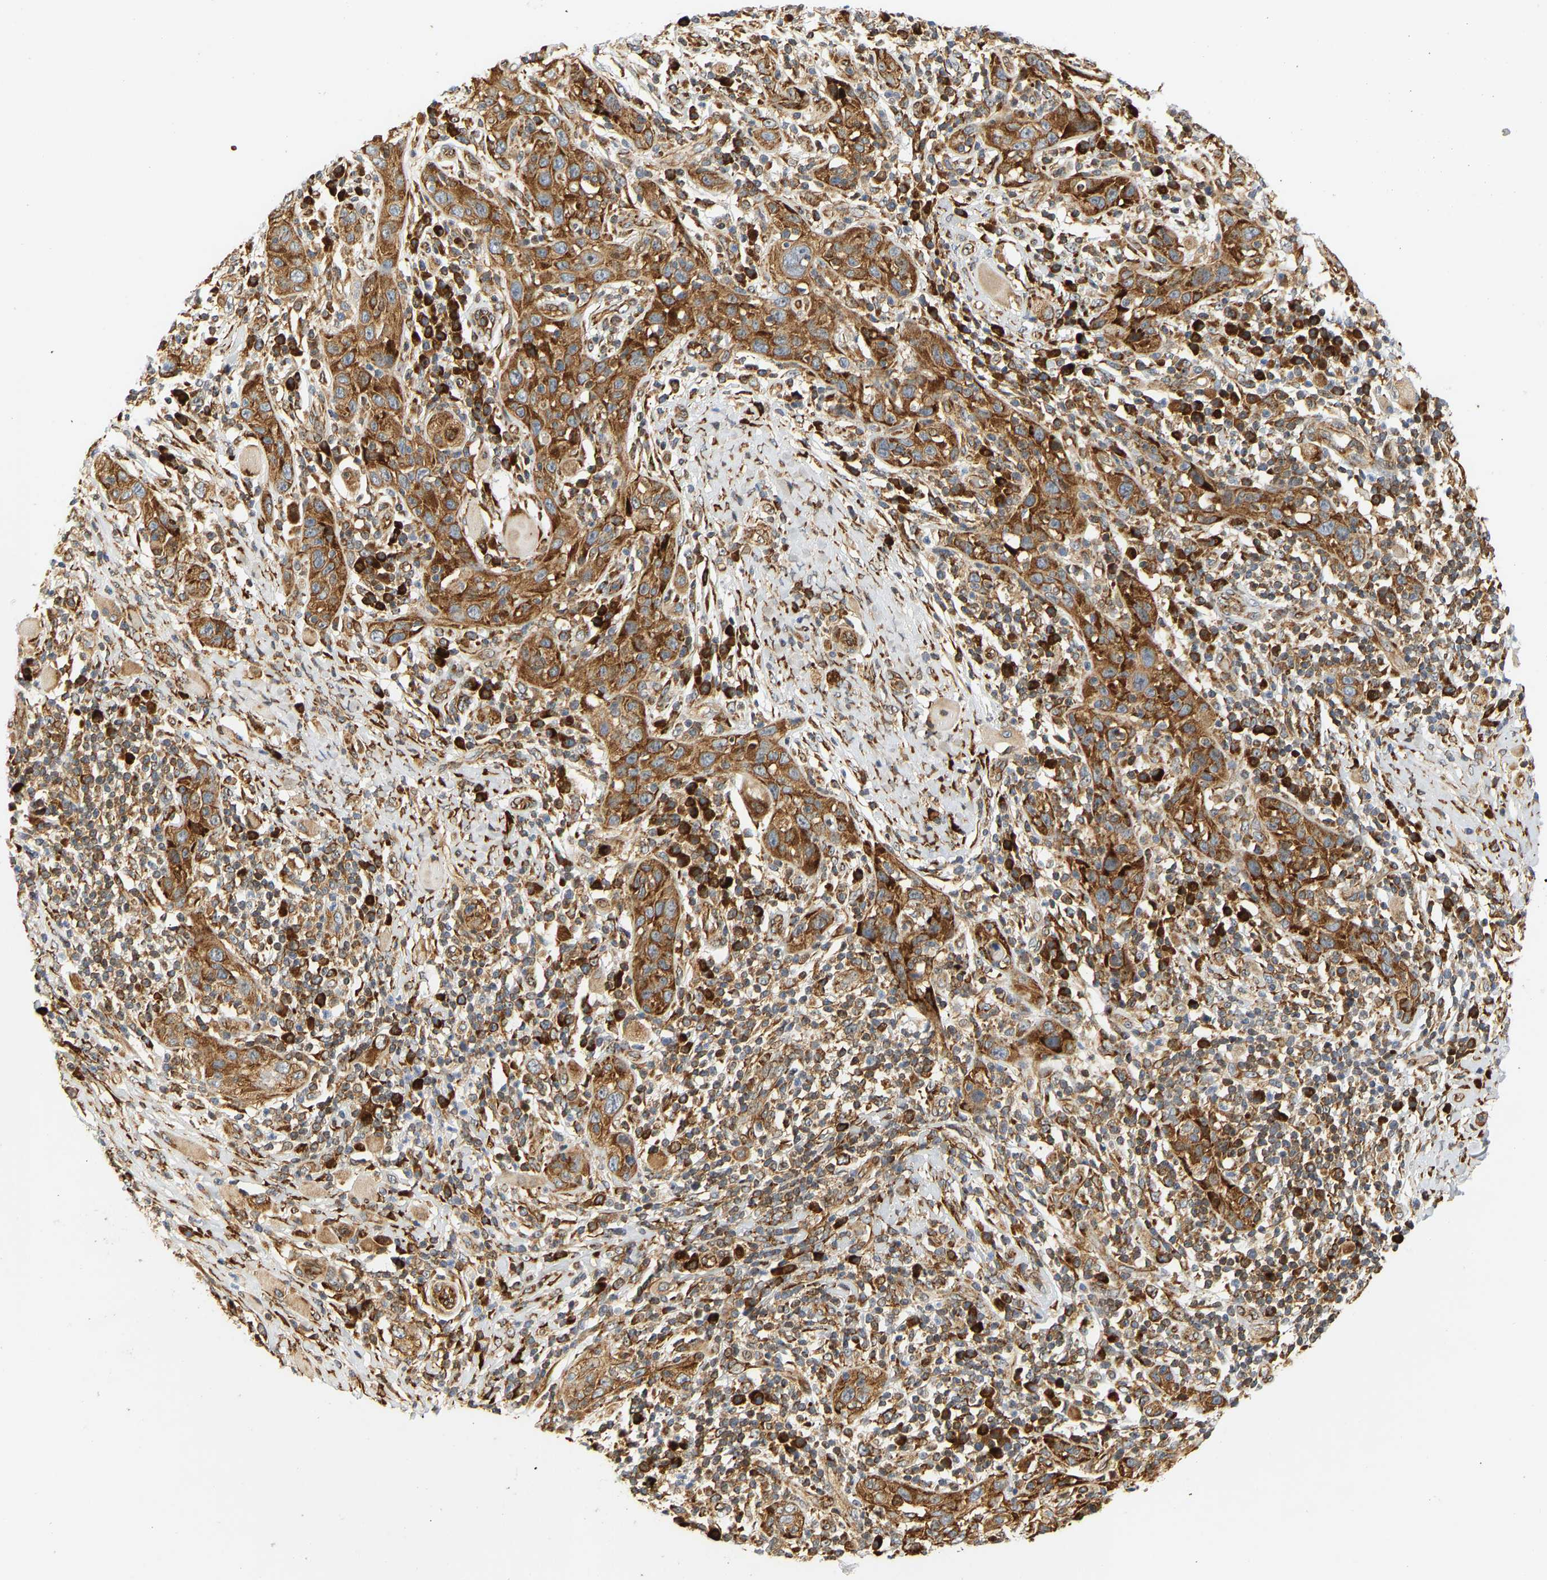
{"staining": {"intensity": "strong", "quantity": ">75%", "location": "cytoplasmic/membranous"}, "tissue": "skin cancer", "cell_type": "Tumor cells", "image_type": "cancer", "snomed": [{"axis": "morphology", "description": "Squamous cell carcinoma, NOS"}, {"axis": "topography", "description": "Skin"}], "caption": "The micrograph reveals immunohistochemical staining of skin squamous cell carcinoma. There is strong cytoplasmic/membranous expression is seen in about >75% of tumor cells.", "gene": "RPS14", "patient": {"sex": "female", "age": 88}}